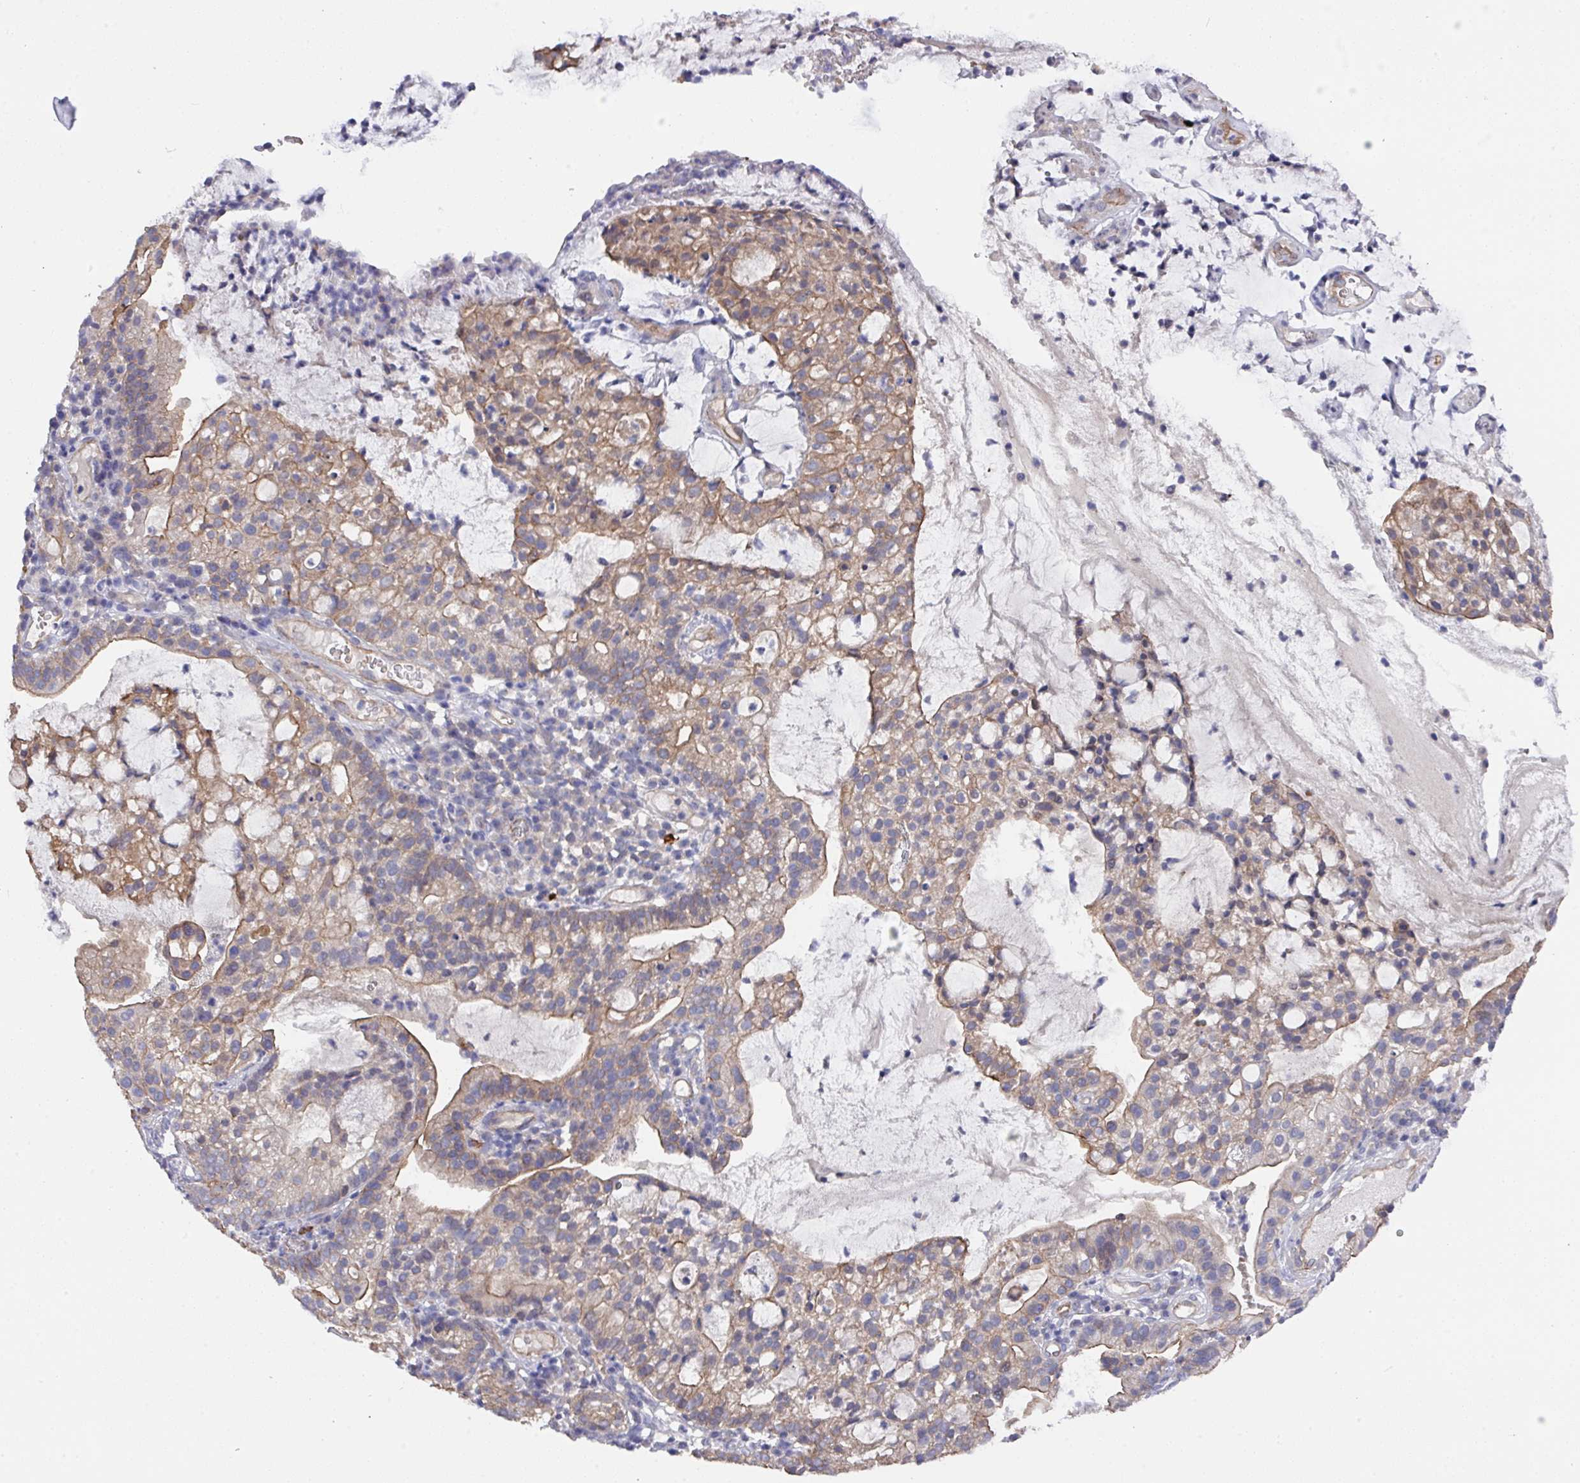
{"staining": {"intensity": "moderate", "quantity": "25%-75%", "location": "cytoplasmic/membranous"}, "tissue": "cervical cancer", "cell_type": "Tumor cells", "image_type": "cancer", "snomed": [{"axis": "morphology", "description": "Adenocarcinoma, NOS"}, {"axis": "topography", "description": "Cervix"}], "caption": "Cervical adenocarcinoma tissue demonstrates moderate cytoplasmic/membranous staining in about 25%-75% of tumor cells, visualized by immunohistochemistry.", "gene": "PRR5", "patient": {"sex": "female", "age": 41}}